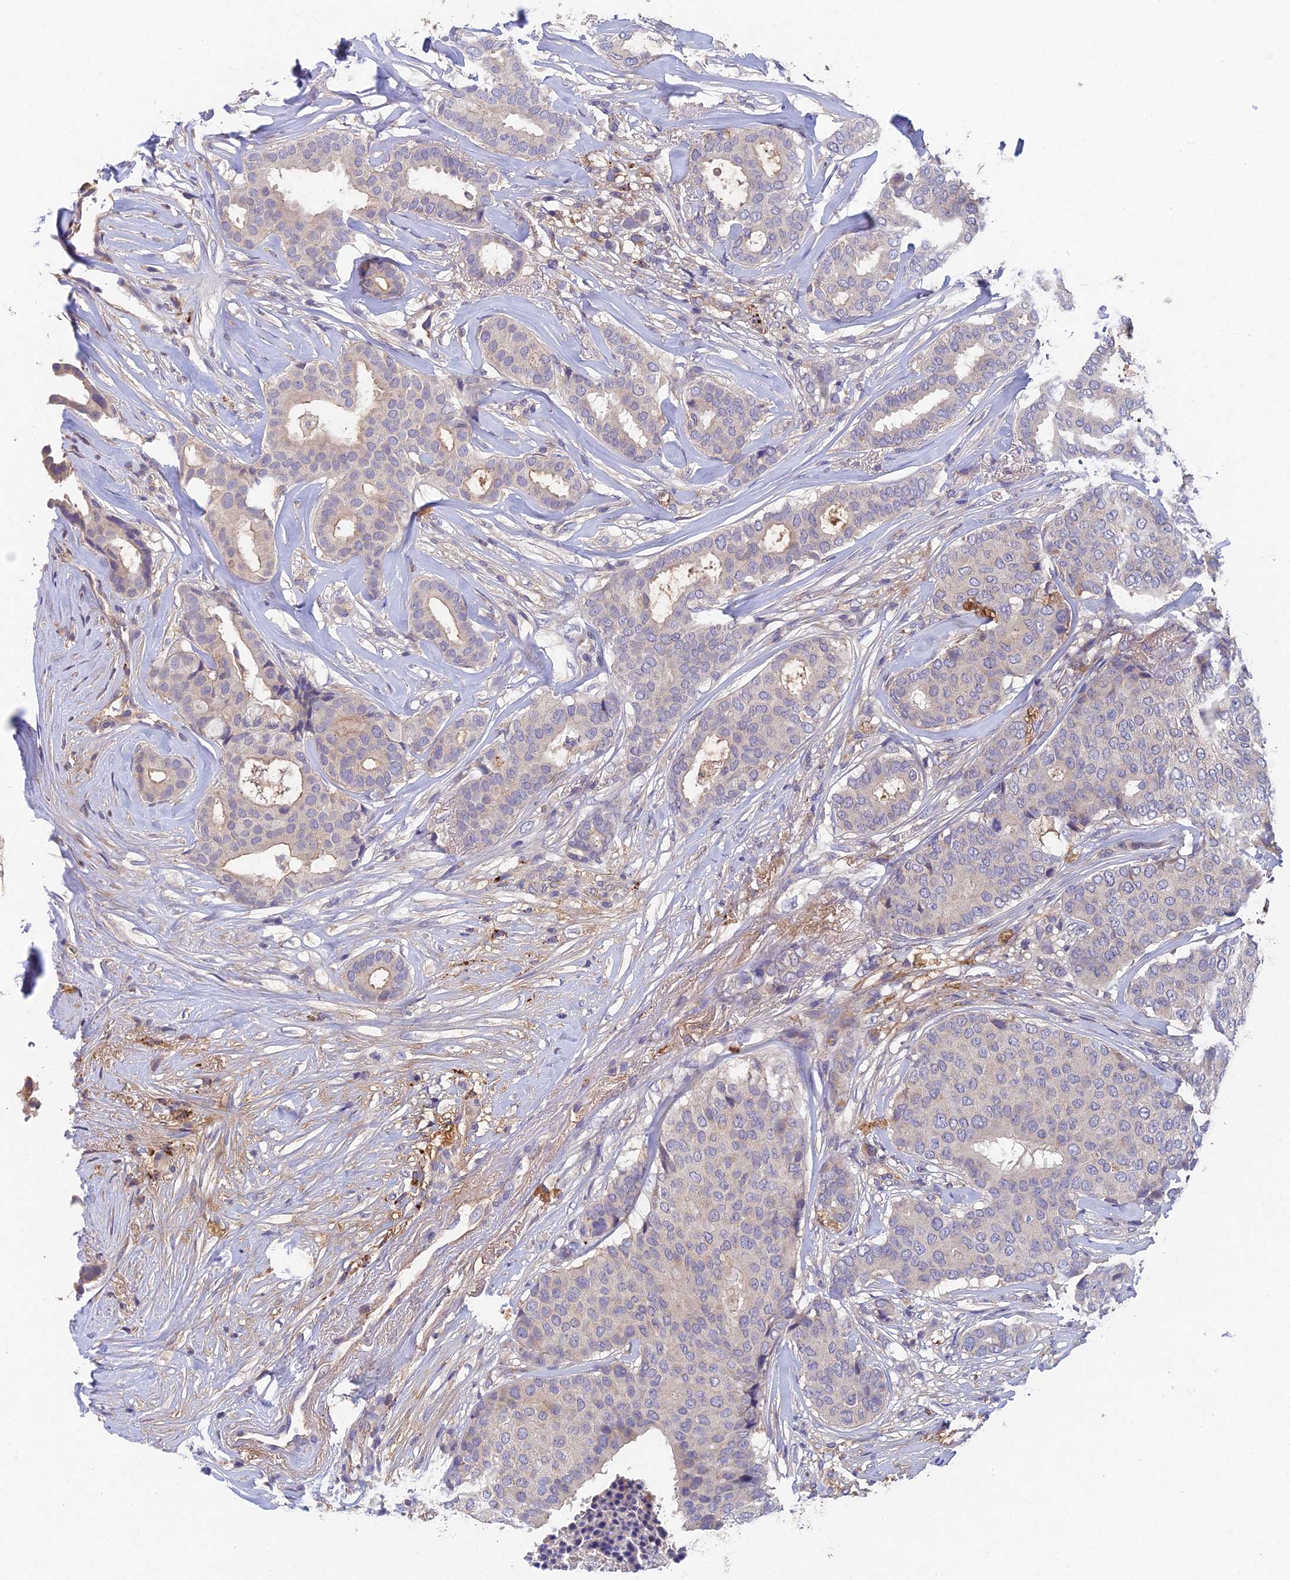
{"staining": {"intensity": "negative", "quantity": "none", "location": "none"}, "tissue": "breast cancer", "cell_type": "Tumor cells", "image_type": "cancer", "snomed": [{"axis": "morphology", "description": "Duct carcinoma"}, {"axis": "topography", "description": "Breast"}], "caption": "DAB immunohistochemical staining of intraductal carcinoma (breast) demonstrates no significant positivity in tumor cells. (Stains: DAB (3,3'-diaminobenzidine) immunohistochemistry (IHC) with hematoxylin counter stain, Microscopy: brightfield microscopy at high magnification).", "gene": "ADAMTS13", "patient": {"sex": "female", "age": 75}}